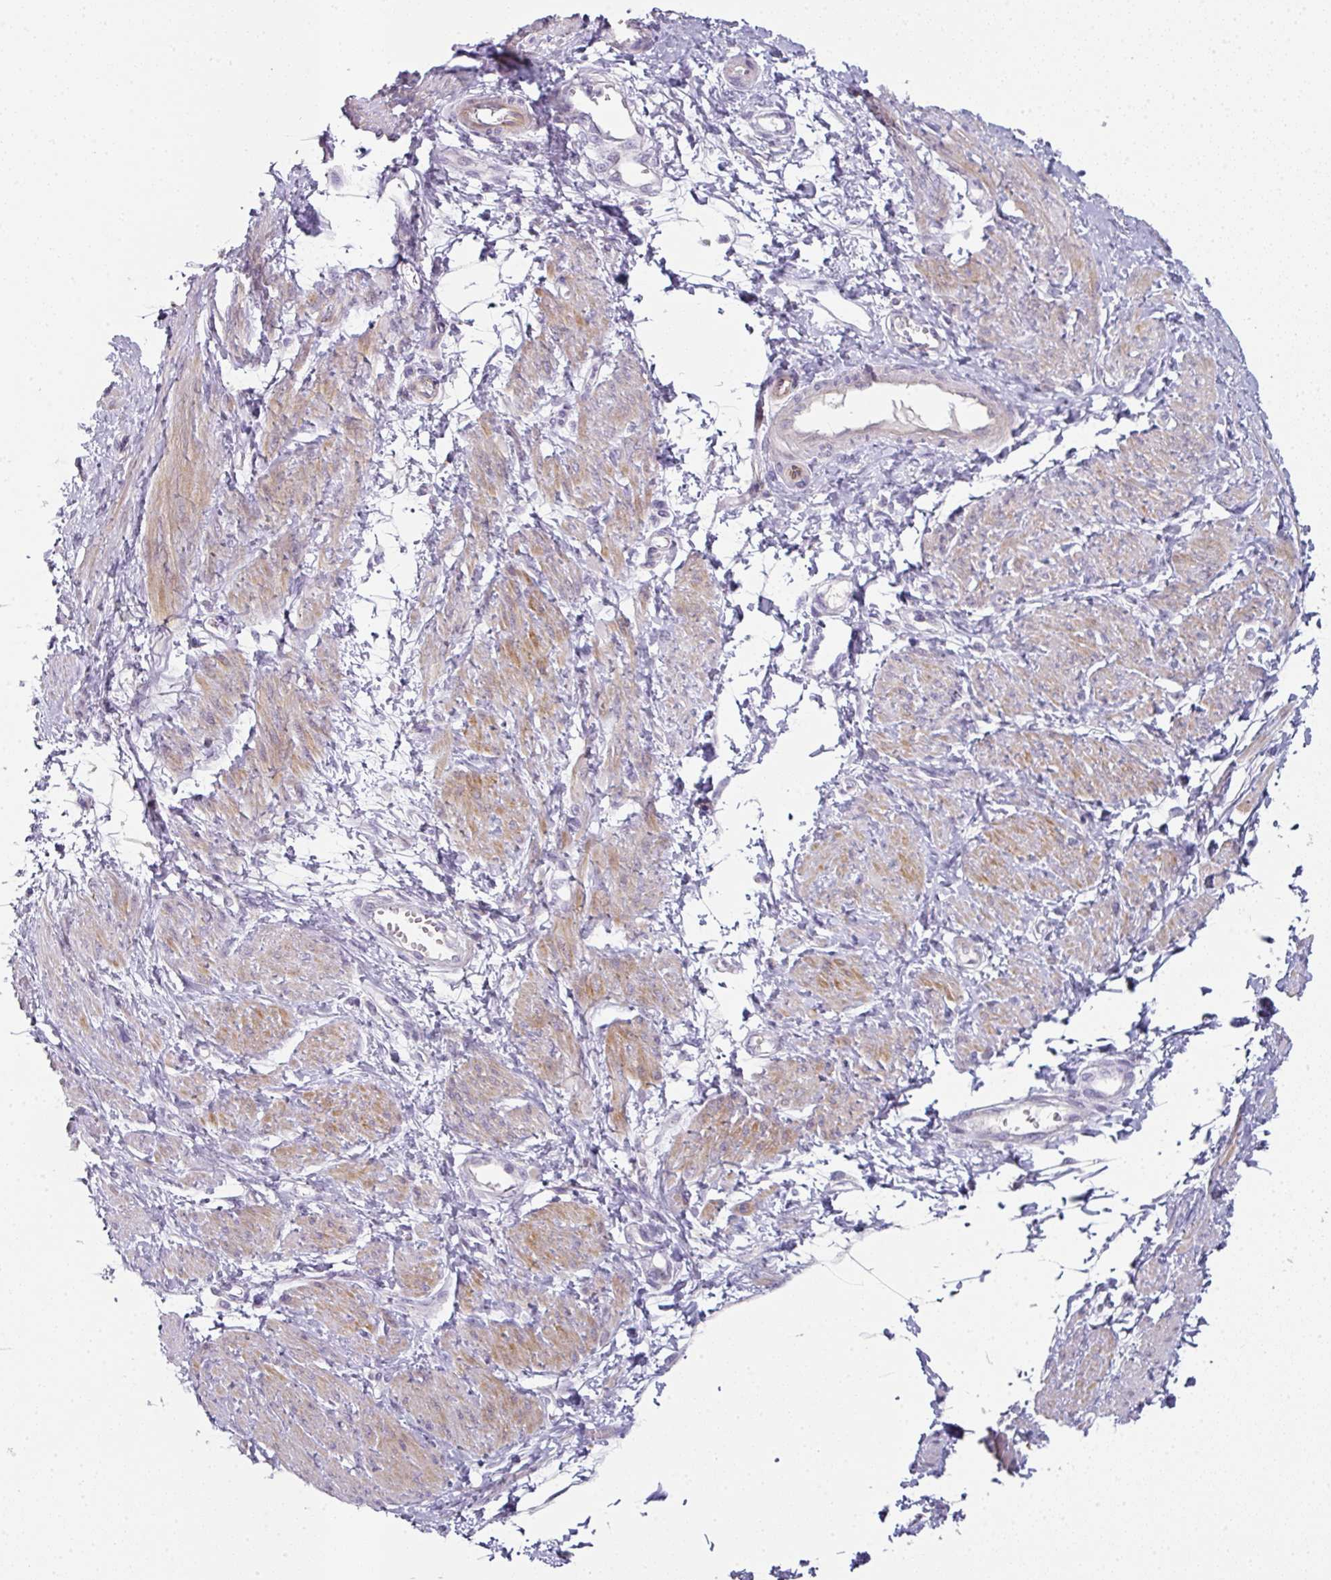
{"staining": {"intensity": "moderate", "quantity": "25%-75%", "location": "cytoplasmic/membranous"}, "tissue": "smooth muscle", "cell_type": "Smooth muscle cells", "image_type": "normal", "snomed": [{"axis": "morphology", "description": "Normal tissue, NOS"}, {"axis": "topography", "description": "Smooth muscle"}, {"axis": "topography", "description": "Uterus"}], "caption": "Immunohistochemistry (IHC) (DAB (3,3'-diaminobenzidine)) staining of unremarkable smooth muscle shows moderate cytoplasmic/membranous protein expression in approximately 25%-75% of smooth muscle cells.", "gene": "FHAD1", "patient": {"sex": "female", "age": 39}}